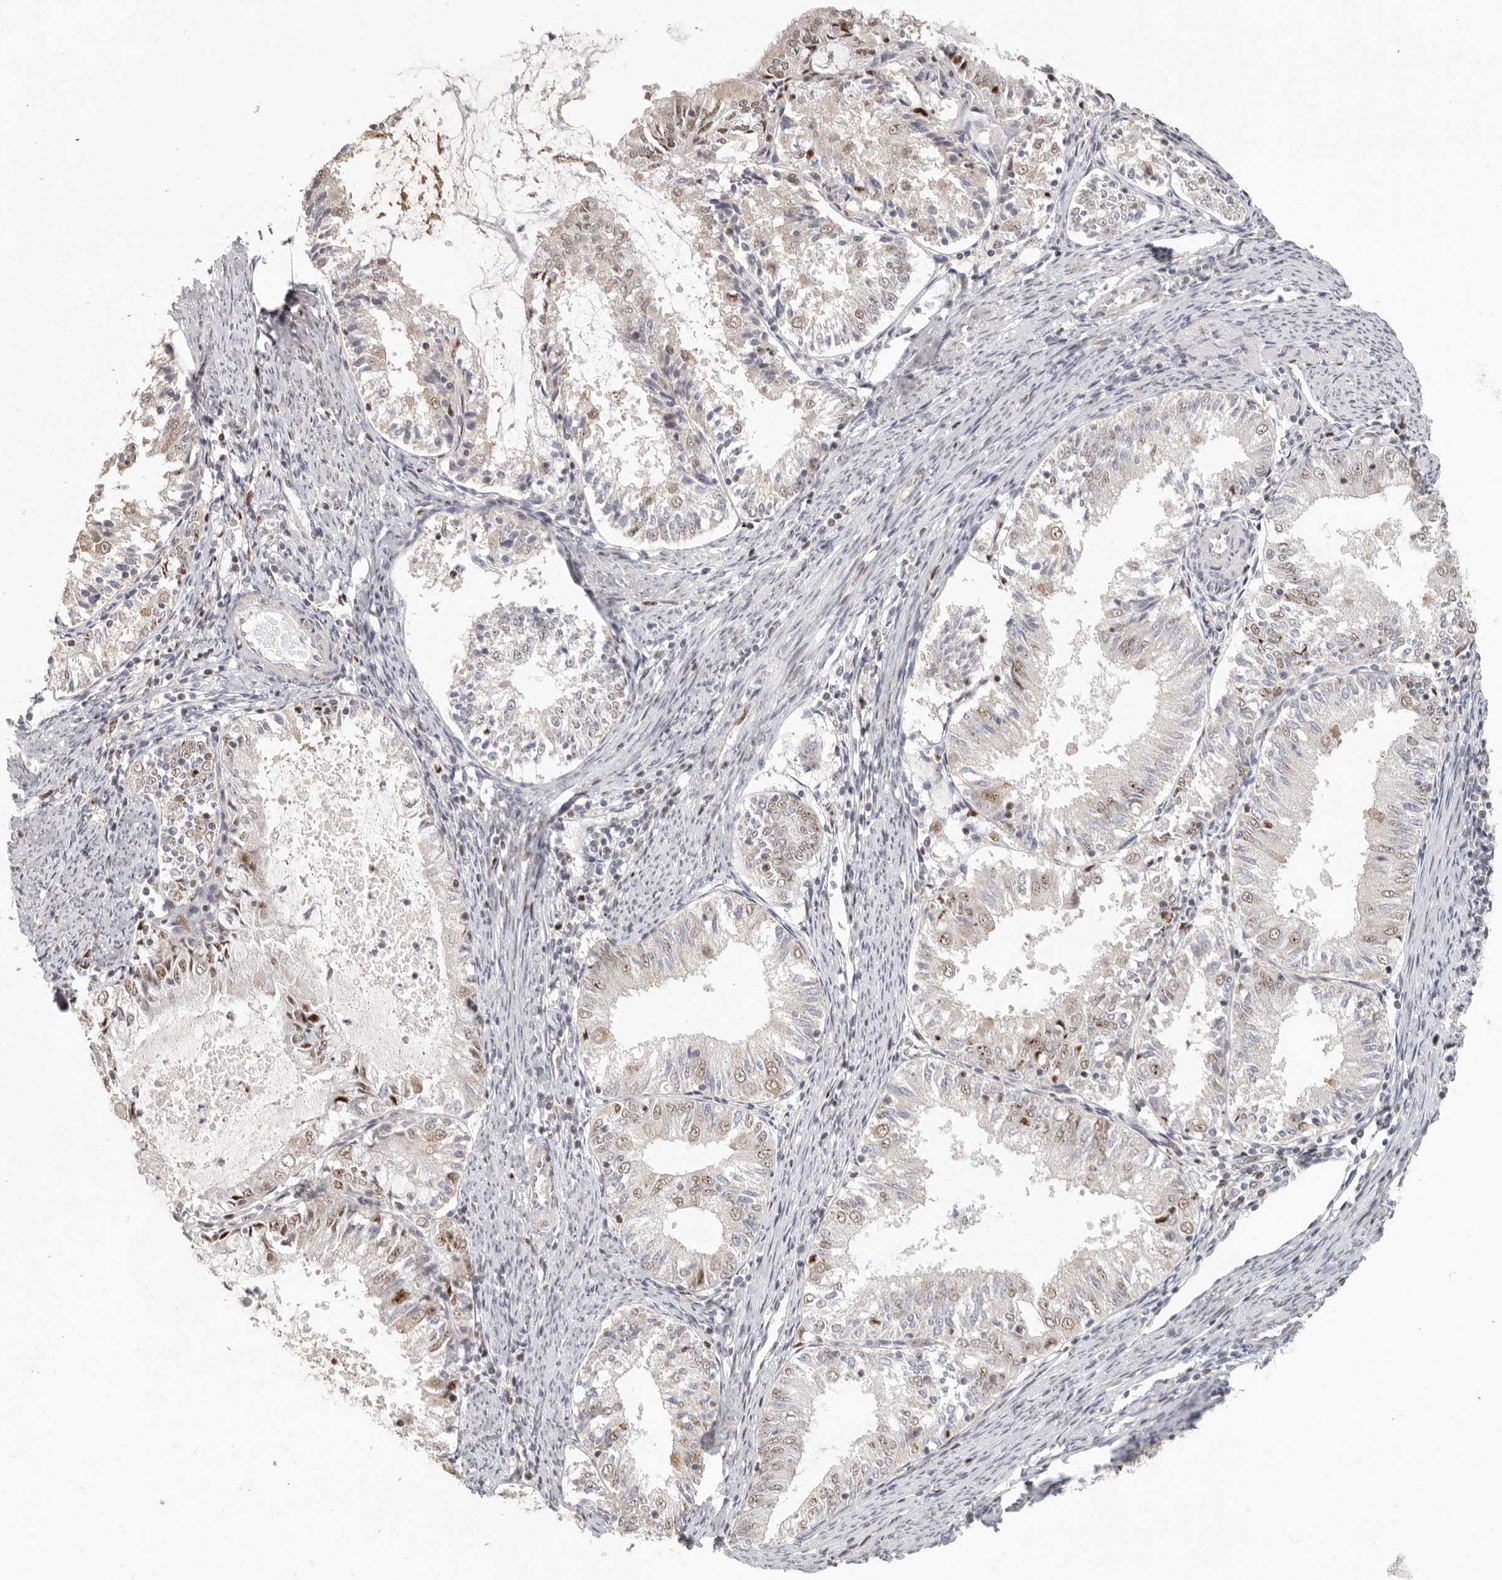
{"staining": {"intensity": "moderate", "quantity": "<25%", "location": "nuclear"}, "tissue": "endometrial cancer", "cell_type": "Tumor cells", "image_type": "cancer", "snomed": [{"axis": "morphology", "description": "Adenocarcinoma, NOS"}, {"axis": "topography", "description": "Endometrium"}], "caption": "A low amount of moderate nuclear staining is identified in approximately <25% of tumor cells in endometrial cancer tissue.", "gene": "GPBP1L1", "patient": {"sex": "female", "age": 57}}